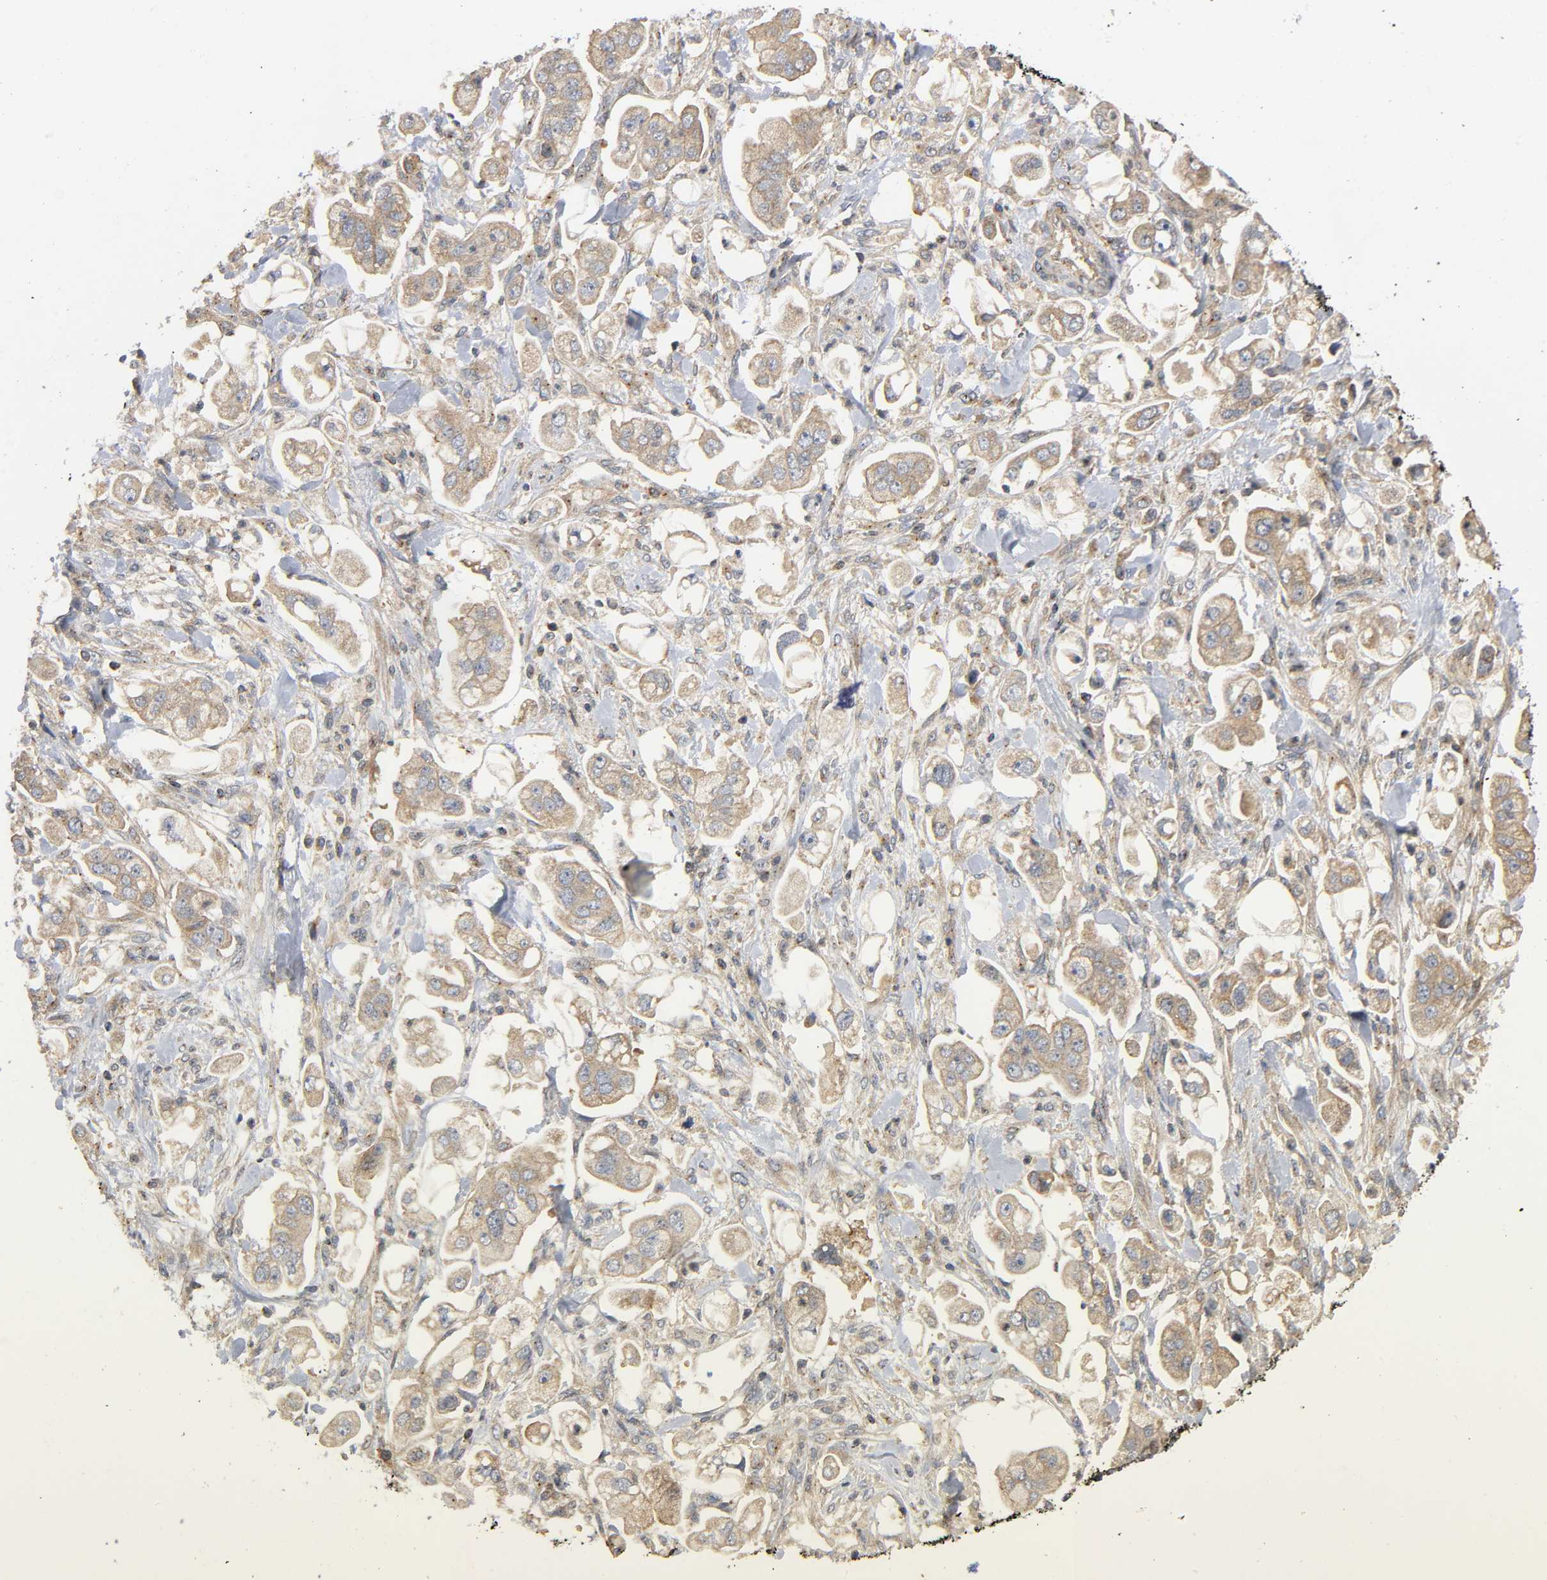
{"staining": {"intensity": "moderate", "quantity": ">75%", "location": "cytoplasmic/membranous"}, "tissue": "stomach cancer", "cell_type": "Tumor cells", "image_type": "cancer", "snomed": [{"axis": "morphology", "description": "Adenocarcinoma, NOS"}, {"axis": "topography", "description": "Stomach"}], "caption": "Stomach cancer (adenocarcinoma) stained for a protein reveals moderate cytoplasmic/membranous positivity in tumor cells. The staining was performed using DAB (3,3'-diaminobenzidine) to visualize the protein expression in brown, while the nuclei were stained in blue with hematoxylin (Magnification: 20x).", "gene": "IKBKB", "patient": {"sex": "male", "age": 62}}